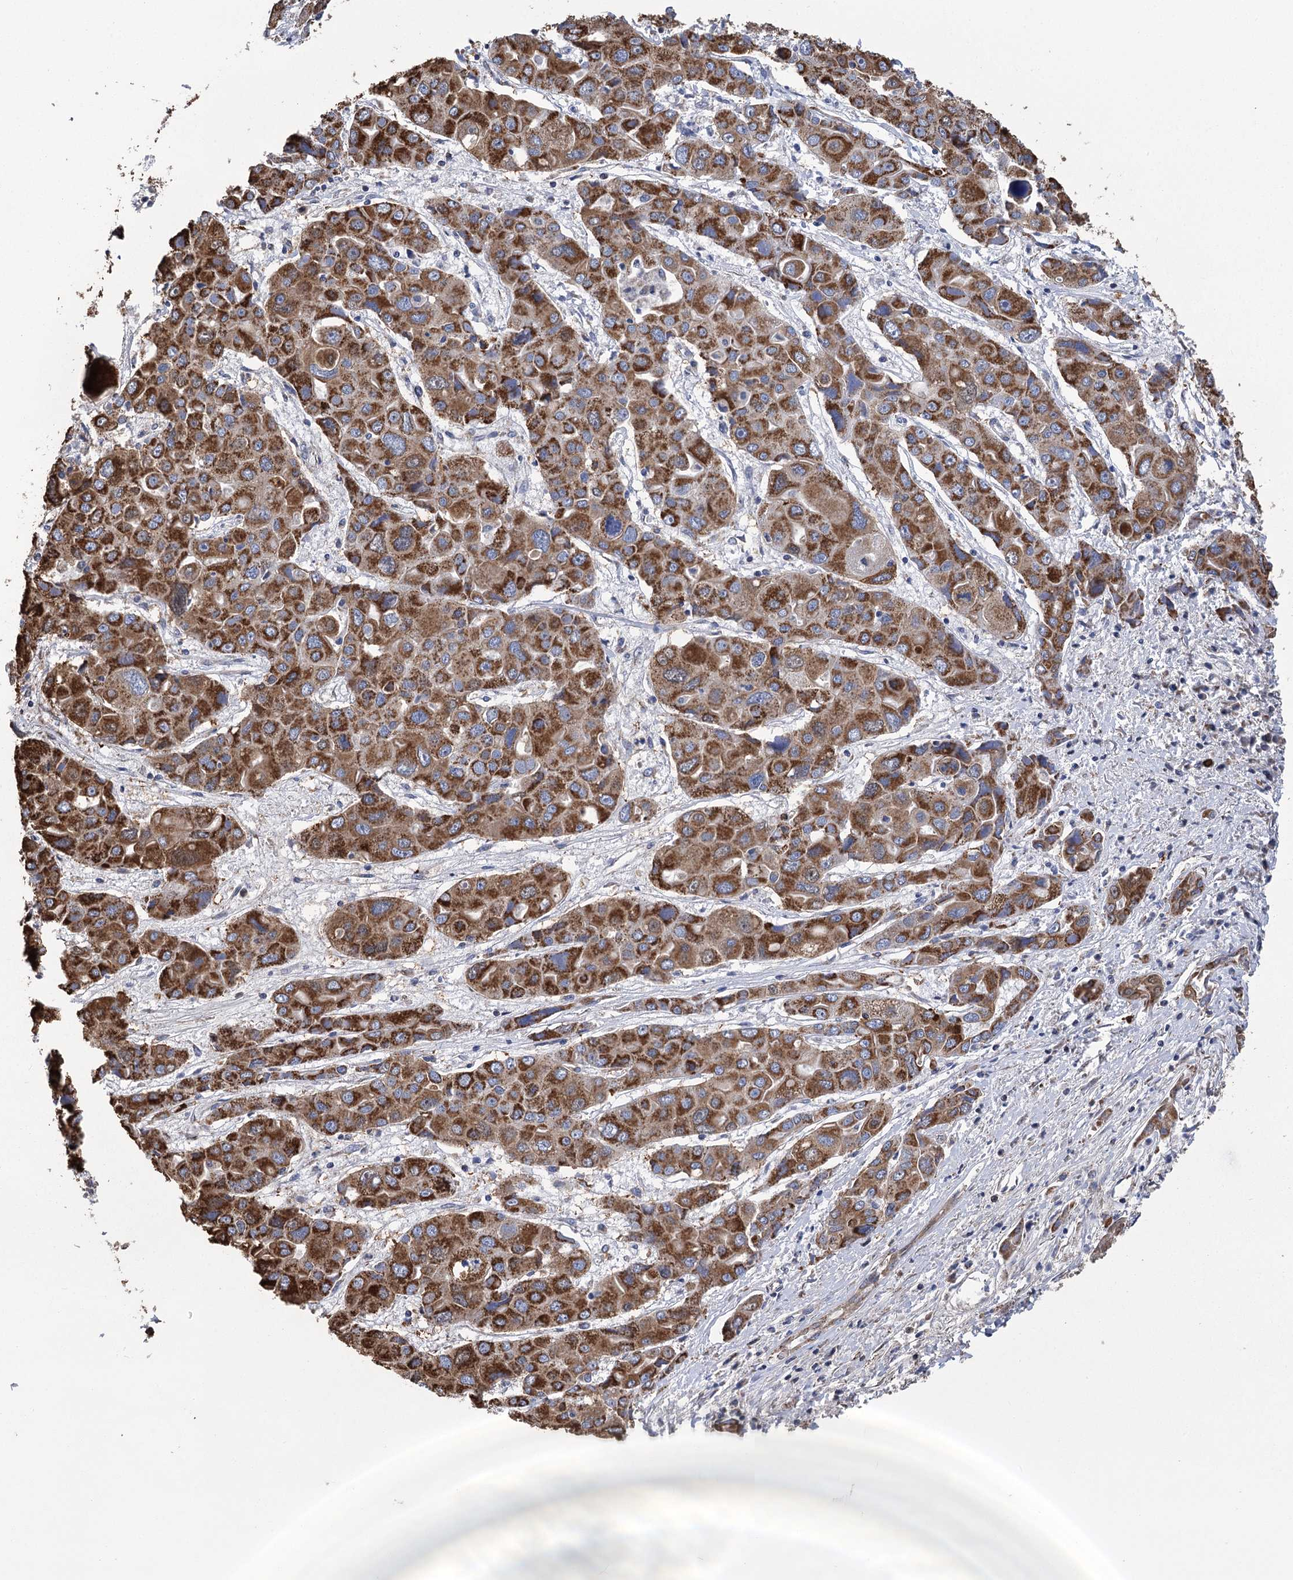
{"staining": {"intensity": "strong", "quantity": ">75%", "location": "cytoplasmic/membranous"}, "tissue": "liver cancer", "cell_type": "Tumor cells", "image_type": "cancer", "snomed": [{"axis": "morphology", "description": "Cholangiocarcinoma"}, {"axis": "topography", "description": "Liver"}], "caption": "IHC of liver cancer (cholangiocarcinoma) shows high levels of strong cytoplasmic/membranous expression in about >75% of tumor cells.", "gene": "CCDC73", "patient": {"sex": "male", "age": 67}}